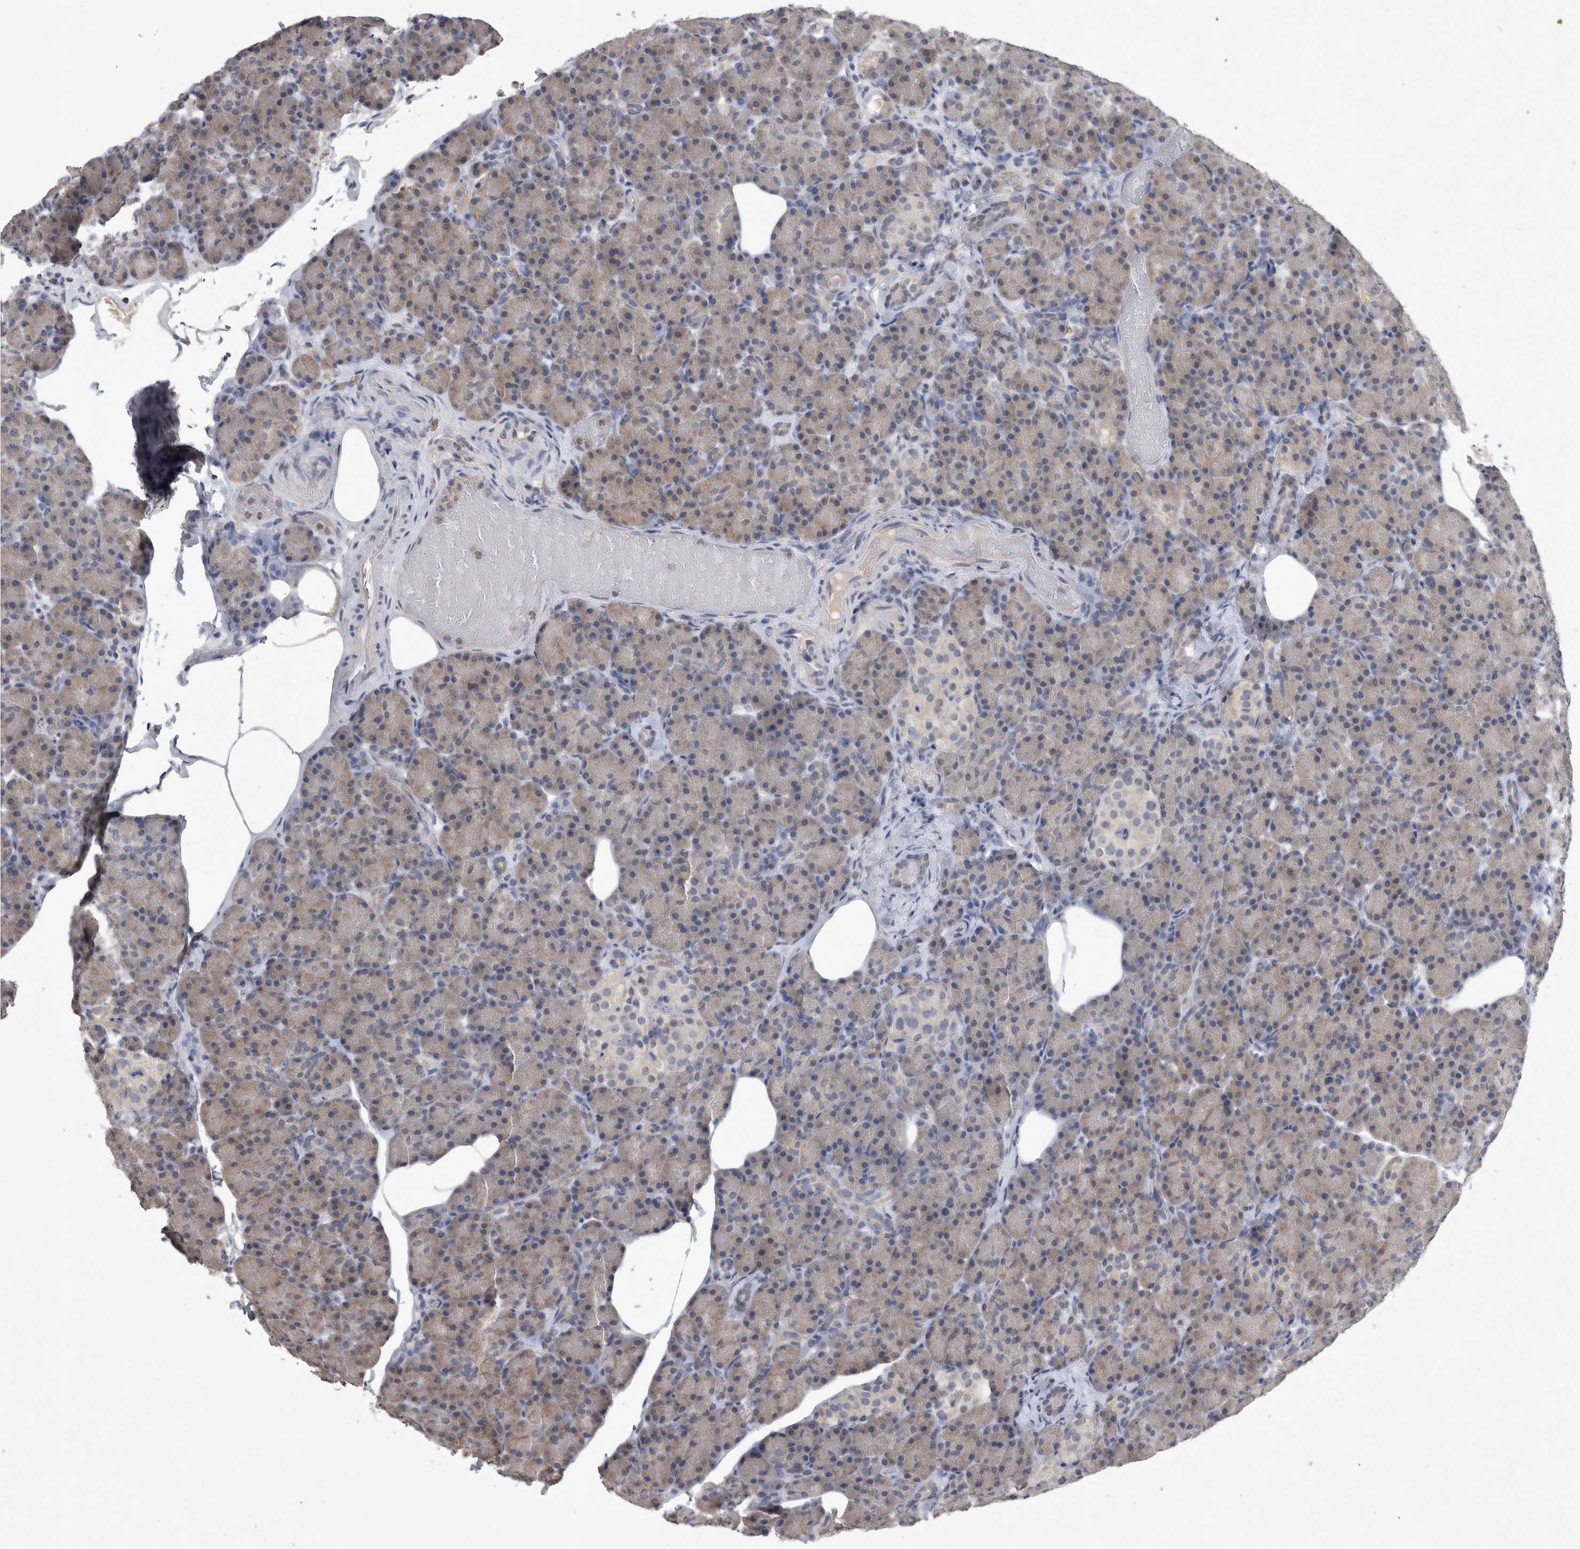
{"staining": {"intensity": "weak", "quantity": ">75%", "location": "cytoplasmic/membranous"}, "tissue": "pancreas", "cell_type": "Exocrine glandular cells", "image_type": "normal", "snomed": [{"axis": "morphology", "description": "Normal tissue, NOS"}, {"axis": "topography", "description": "Pancreas"}], "caption": "A brown stain labels weak cytoplasmic/membranous staining of a protein in exocrine glandular cells of normal human pancreas. The protein is shown in brown color, while the nuclei are stained blue.", "gene": "WNT7A", "patient": {"sex": "female", "age": 43}}